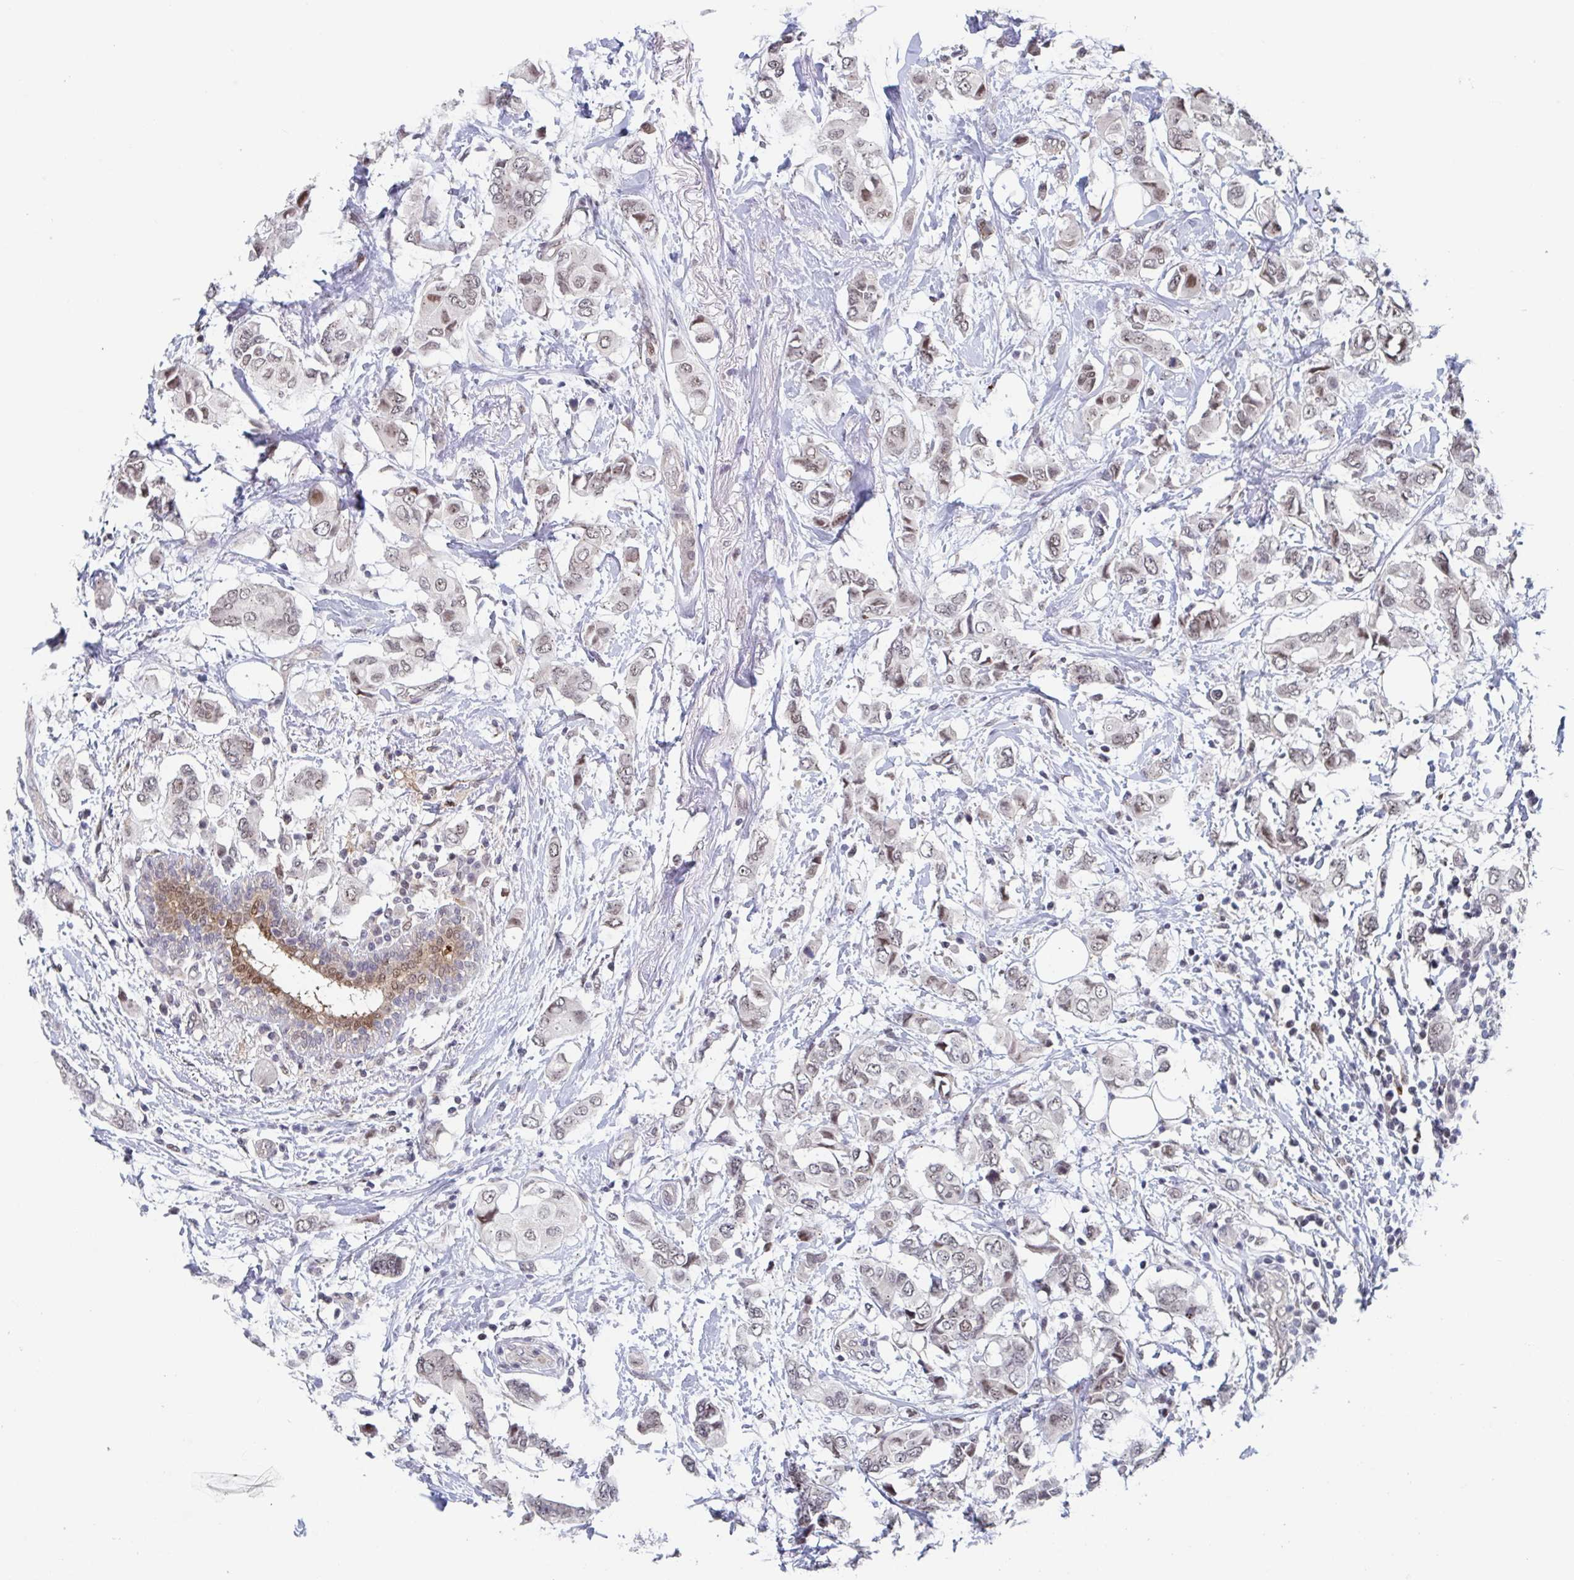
{"staining": {"intensity": "moderate", "quantity": "25%-75%", "location": "nuclear"}, "tissue": "breast cancer", "cell_type": "Tumor cells", "image_type": "cancer", "snomed": [{"axis": "morphology", "description": "Lobular carcinoma"}, {"axis": "topography", "description": "Breast"}], "caption": "An immunohistochemistry micrograph of neoplastic tissue is shown. Protein staining in brown labels moderate nuclear positivity in breast cancer within tumor cells. Using DAB (brown) and hematoxylin (blue) stains, captured at high magnification using brightfield microscopy.", "gene": "RNF212", "patient": {"sex": "female", "age": 51}}